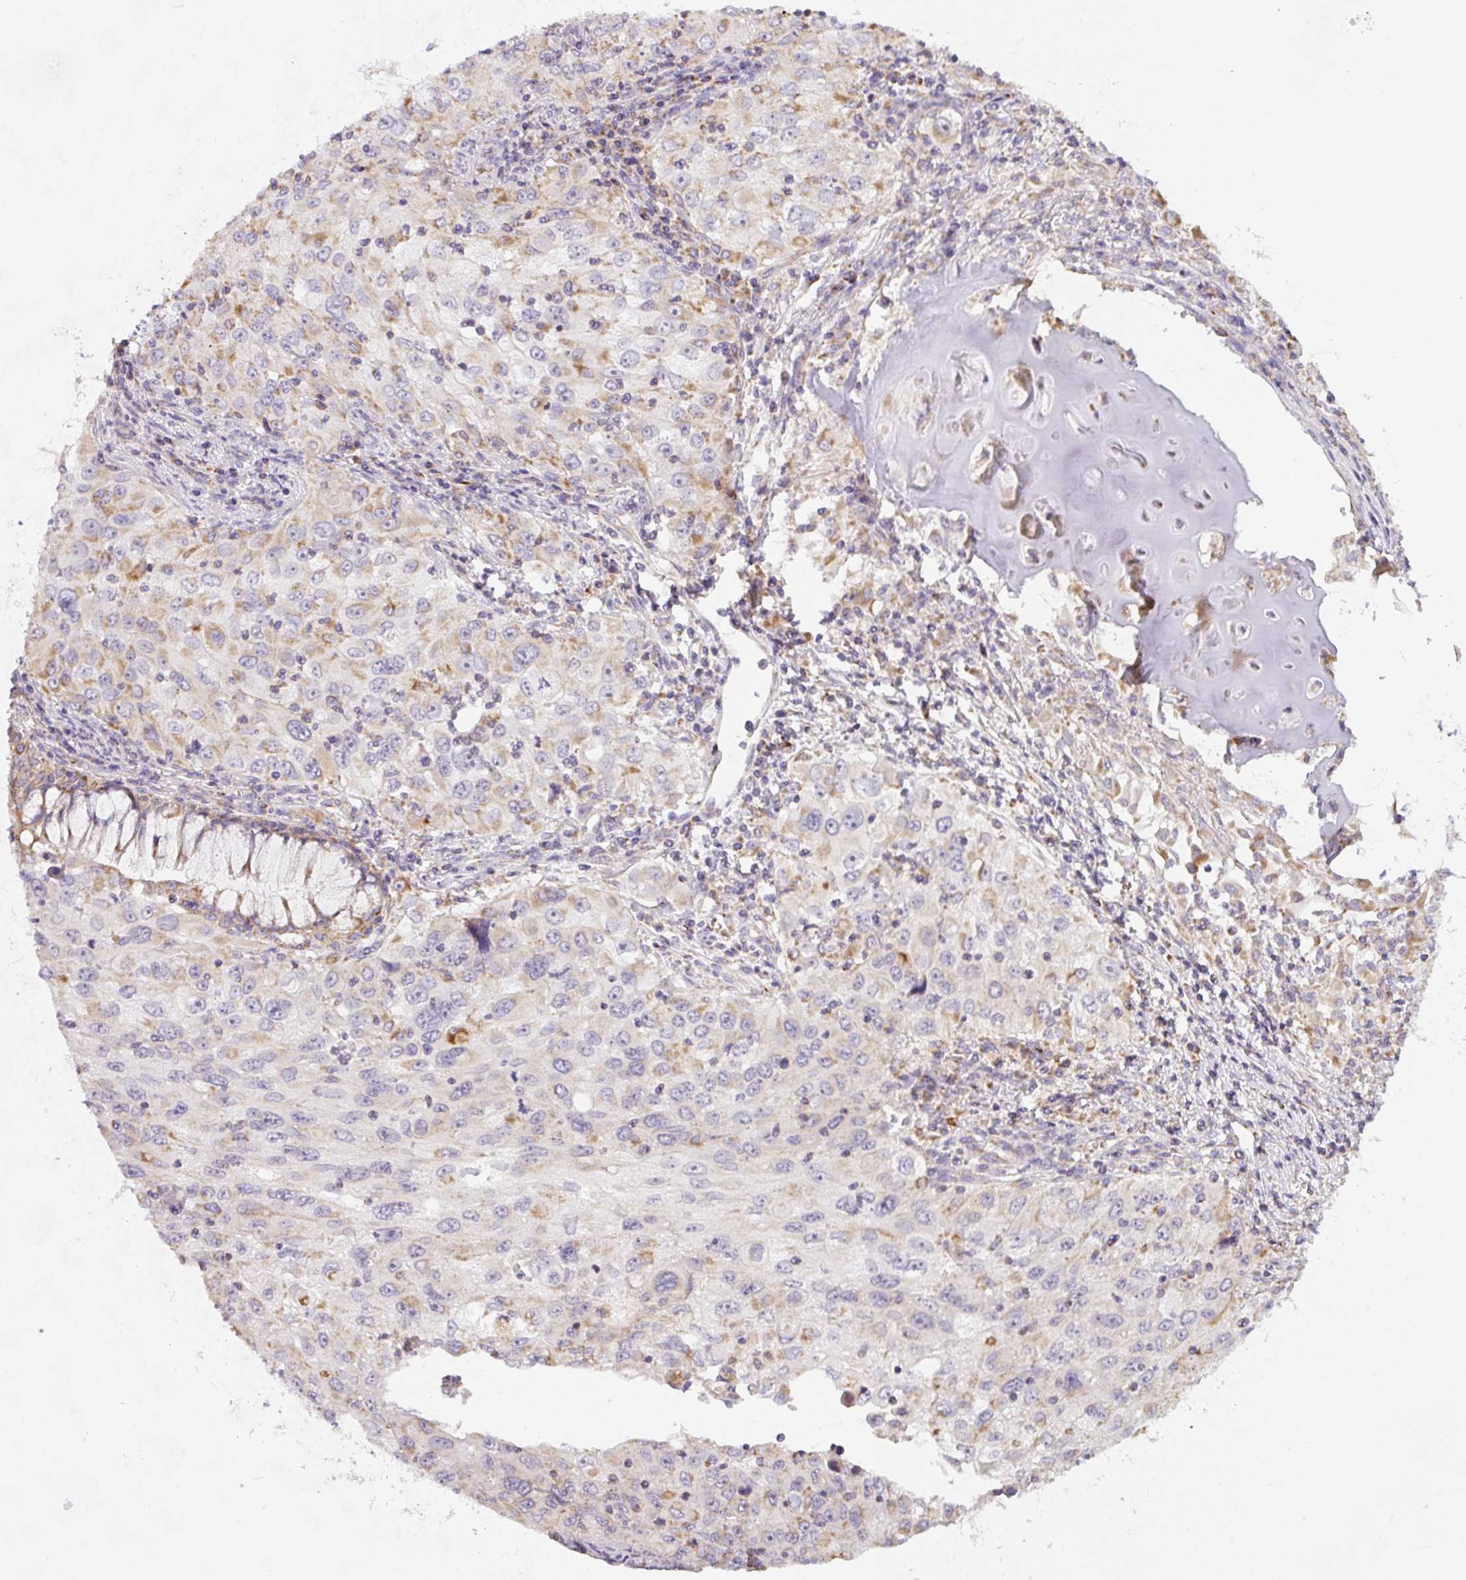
{"staining": {"intensity": "moderate", "quantity": "25%-75%", "location": "cytoplasmic/membranous"}, "tissue": "lung cancer", "cell_type": "Tumor cells", "image_type": "cancer", "snomed": [{"axis": "morphology", "description": "Adenocarcinoma, NOS"}, {"axis": "morphology", "description": "Adenocarcinoma, metastatic, NOS"}, {"axis": "topography", "description": "Lymph node"}, {"axis": "topography", "description": "Lung"}], "caption": "Immunohistochemistry (IHC) histopathology image of neoplastic tissue: human lung adenocarcinoma stained using IHC shows medium levels of moderate protein expression localized specifically in the cytoplasmic/membranous of tumor cells, appearing as a cytoplasmic/membranous brown color.", "gene": "MT-CO2", "patient": {"sex": "female", "age": 42}}